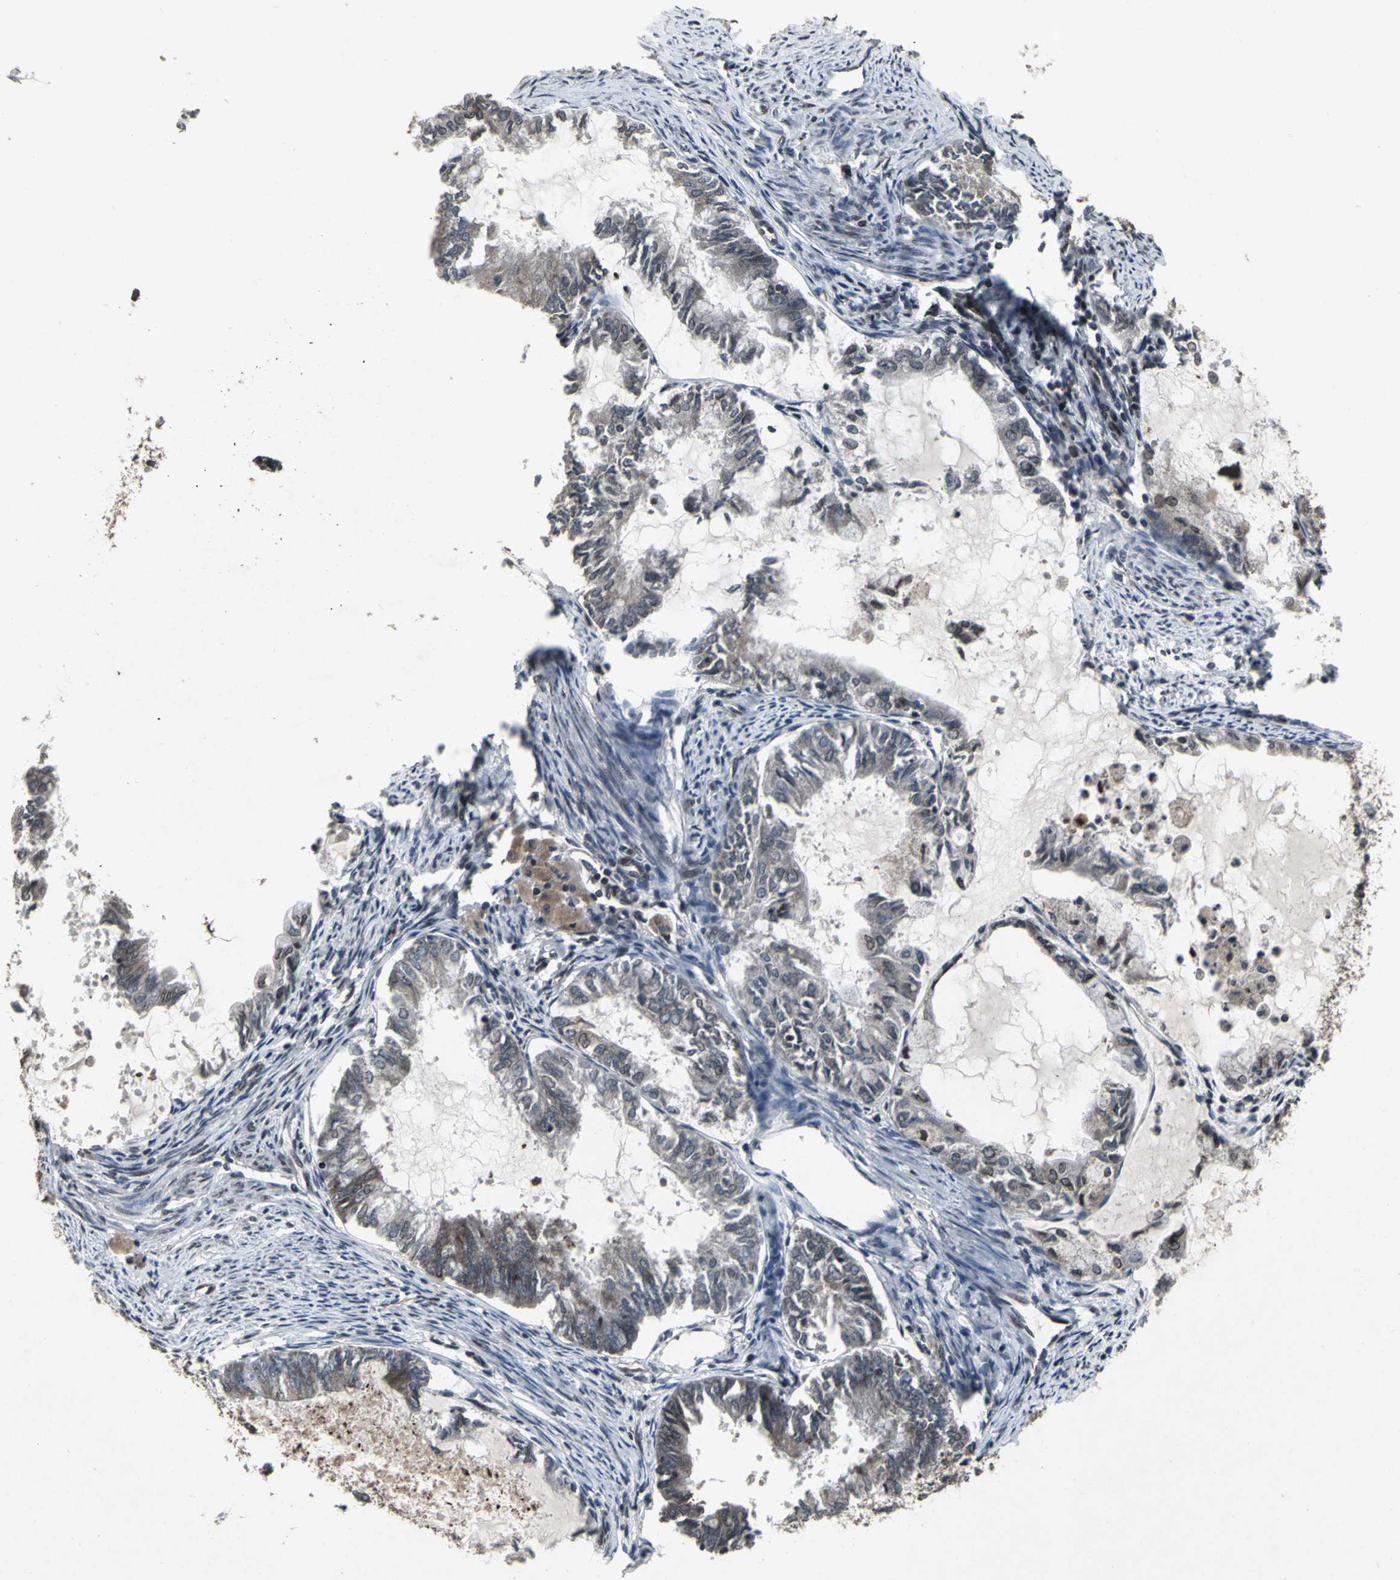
{"staining": {"intensity": "weak", "quantity": "25%-75%", "location": "cytoplasmic/membranous"}, "tissue": "endometrial cancer", "cell_type": "Tumor cells", "image_type": "cancer", "snomed": [{"axis": "morphology", "description": "Adenocarcinoma, NOS"}, {"axis": "topography", "description": "Endometrium"}], "caption": "Immunohistochemical staining of human adenocarcinoma (endometrial) shows low levels of weak cytoplasmic/membranous expression in about 25%-75% of tumor cells.", "gene": "SH2B3", "patient": {"sex": "female", "age": 86}}